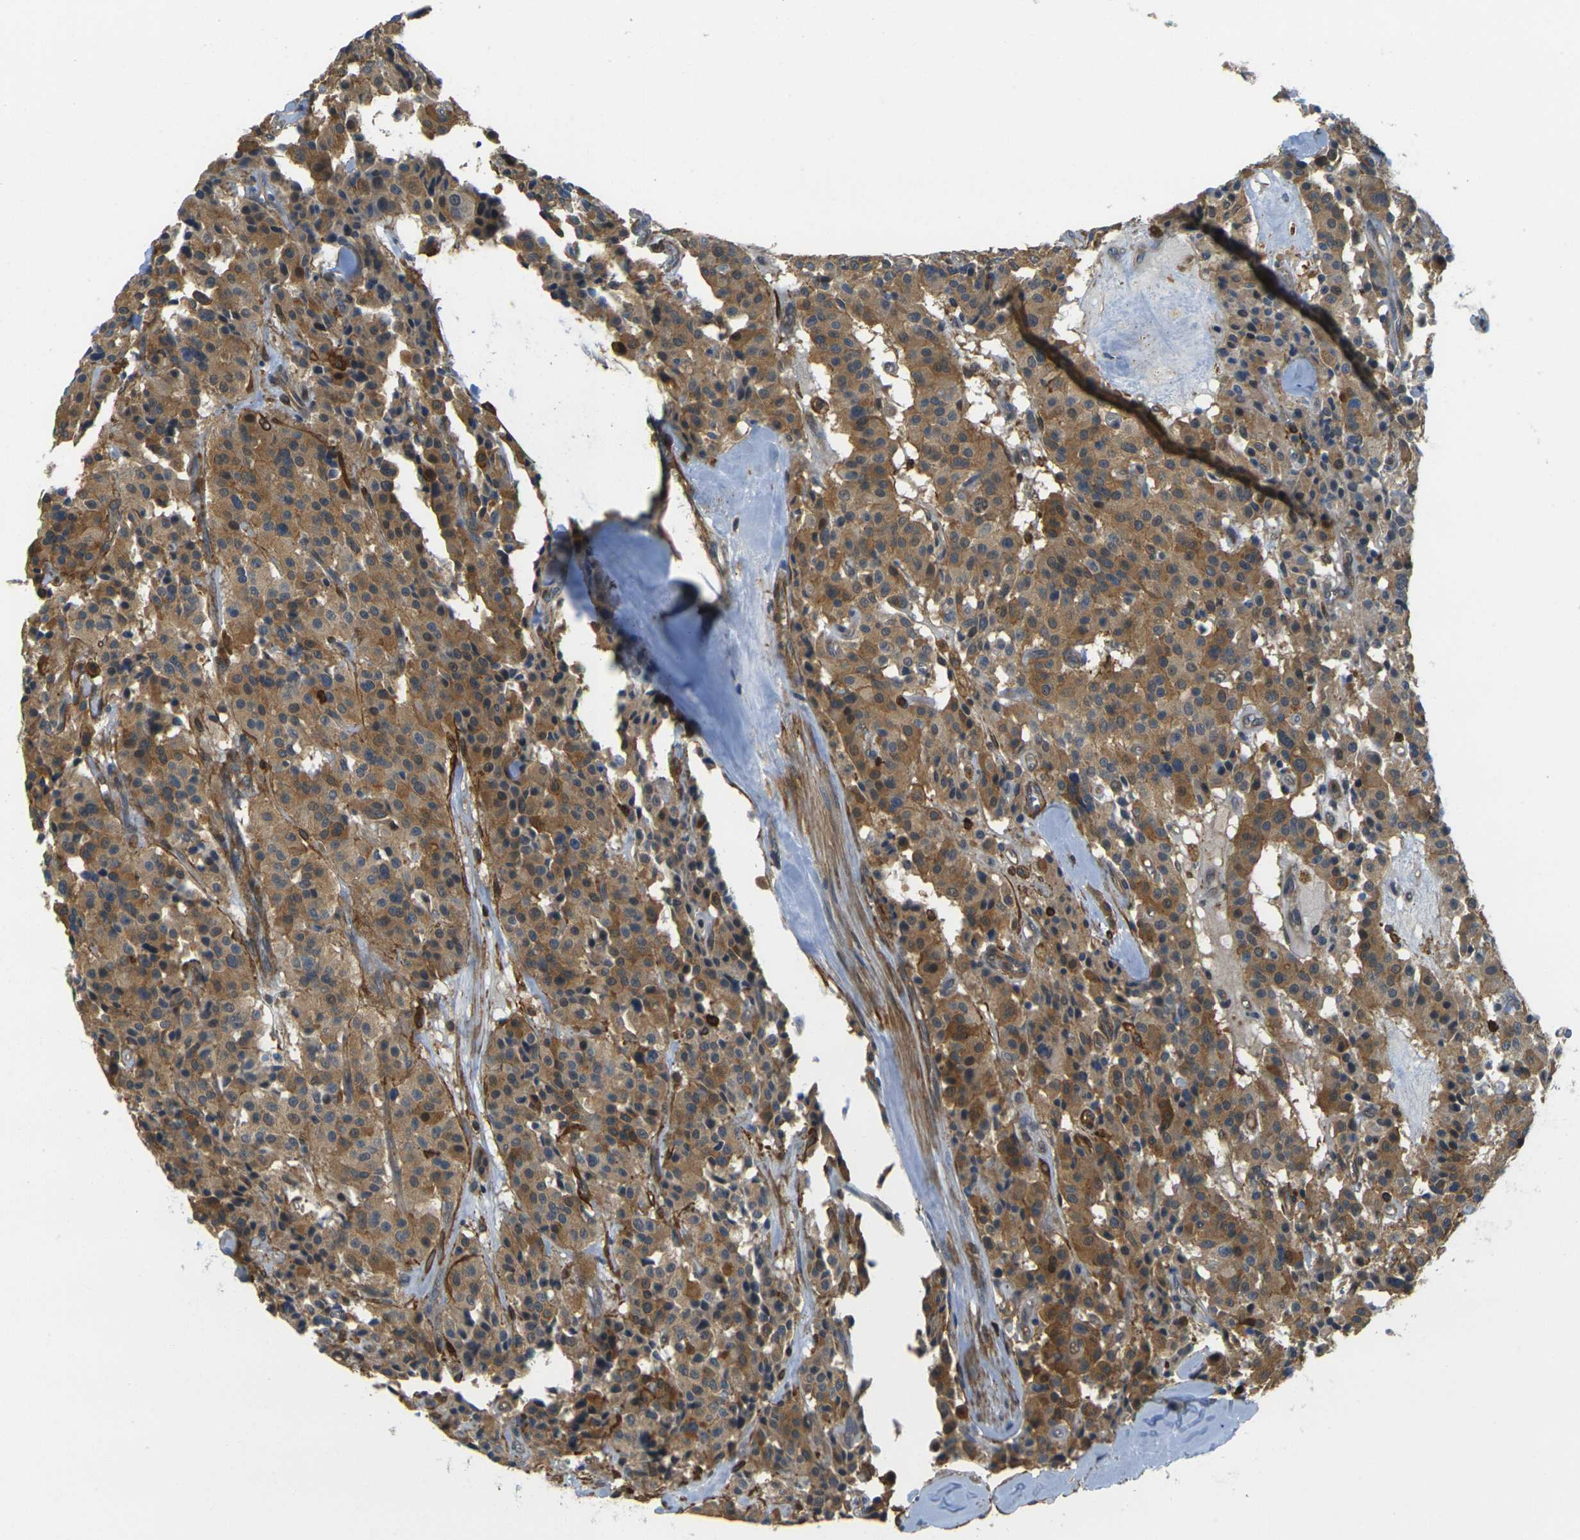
{"staining": {"intensity": "moderate", "quantity": ">75%", "location": "cytoplasmic/membranous"}, "tissue": "carcinoid", "cell_type": "Tumor cells", "image_type": "cancer", "snomed": [{"axis": "morphology", "description": "Carcinoid, malignant, NOS"}, {"axis": "topography", "description": "Lung"}], "caption": "A micrograph showing moderate cytoplasmic/membranous expression in about >75% of tumor cells in malignant carcinoid, as visualized by brown immunohistochemical staining.", "gene": "LASP1", "patient": {"sex": "male", "age": 30}}